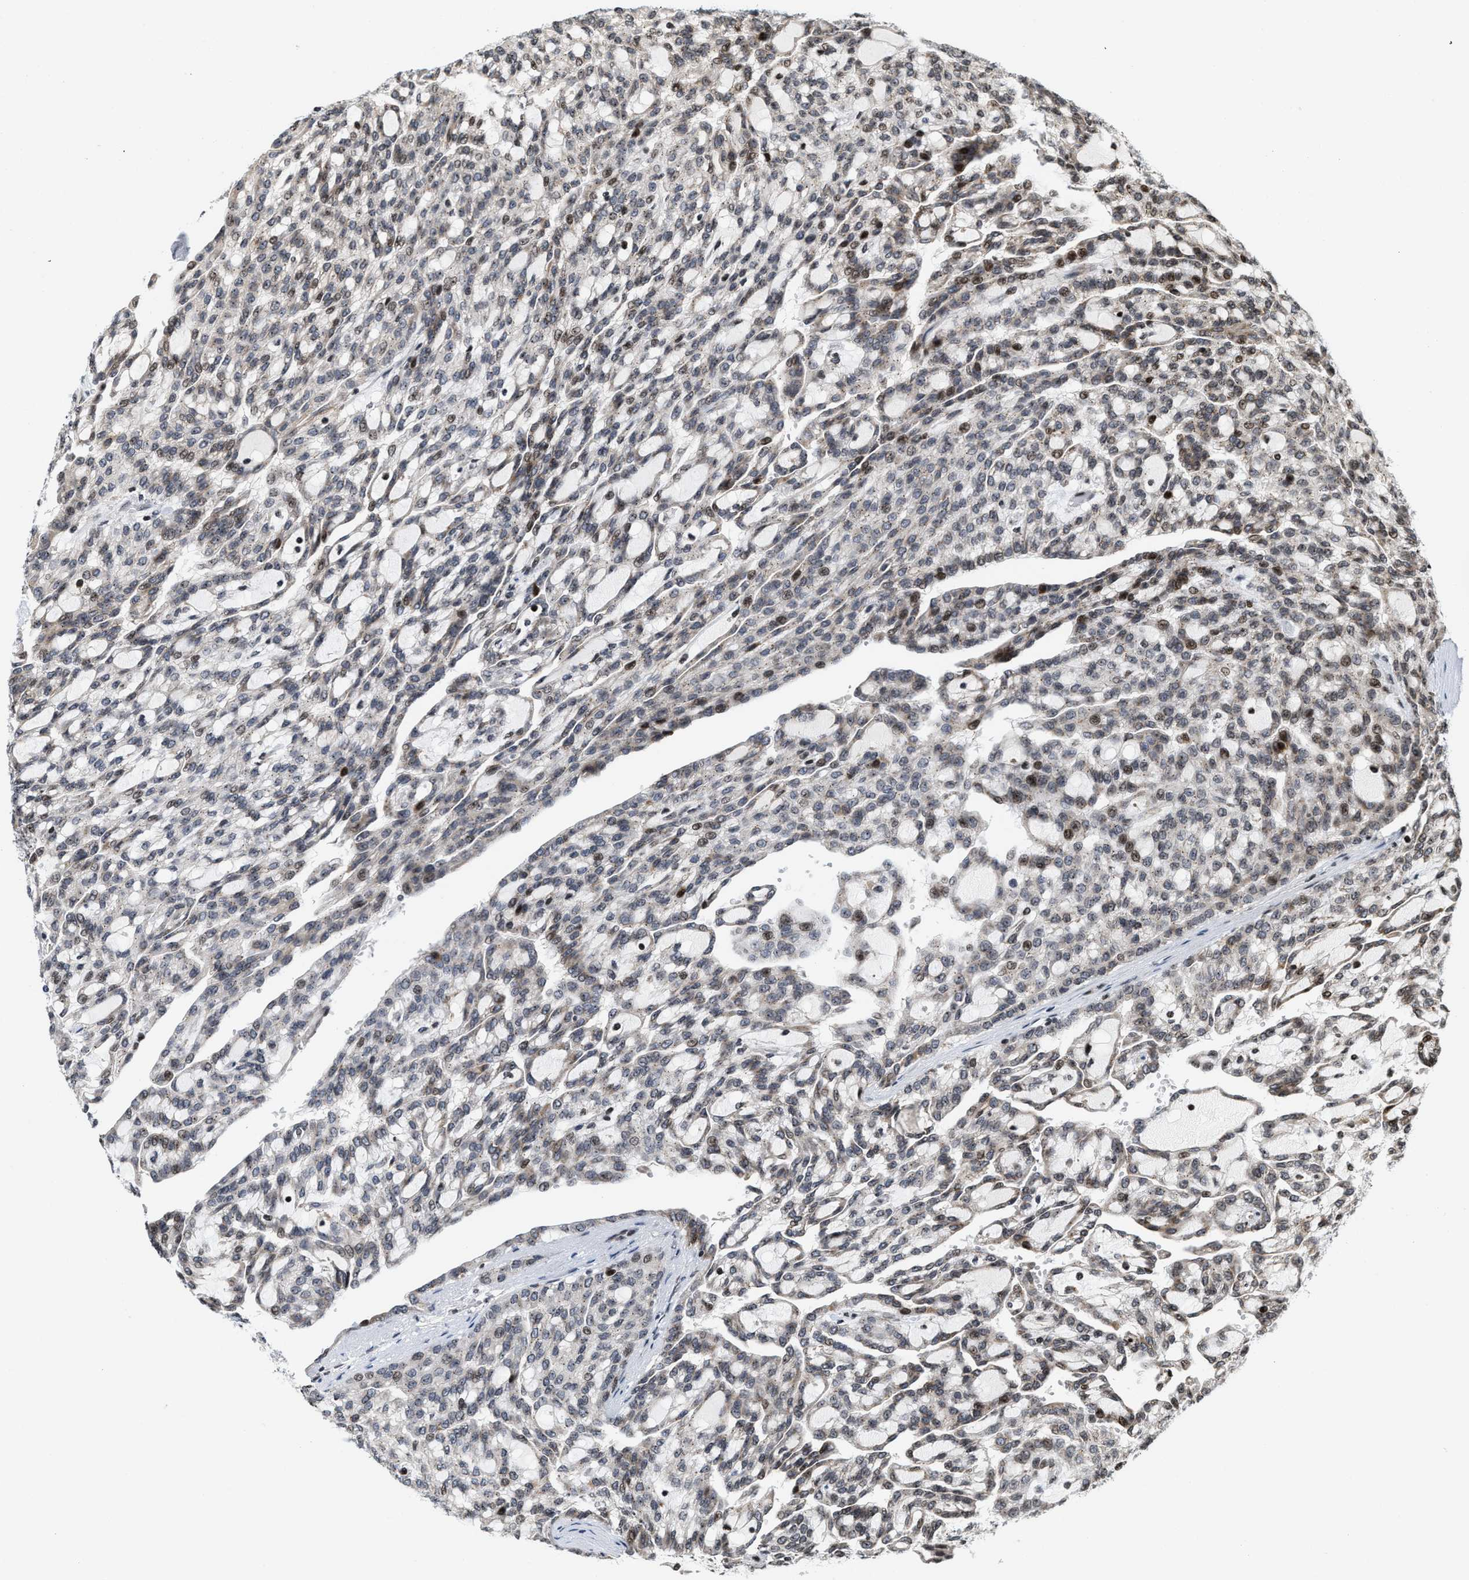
{"staining": {"intensity": "moderate", "quantity": "<25%", "location": "nuclear"}, "tissue": "renal cancer", "cell_type": "Tumor cells", "image_type": "cancer", "snomed": [{"axis": "morphology", "description": "Adenocarcinoma, NOS"}, {"axis": "topography", "description": "Kidney"}], "caption": "The photomicrograph demonstrates staining of renal adenocarcinoma, revealing moderate nuclear protein positivity (brown color) within tumor cells.", "gene": "PDZD2", "patient": {"sex": "male", "age": 63}}